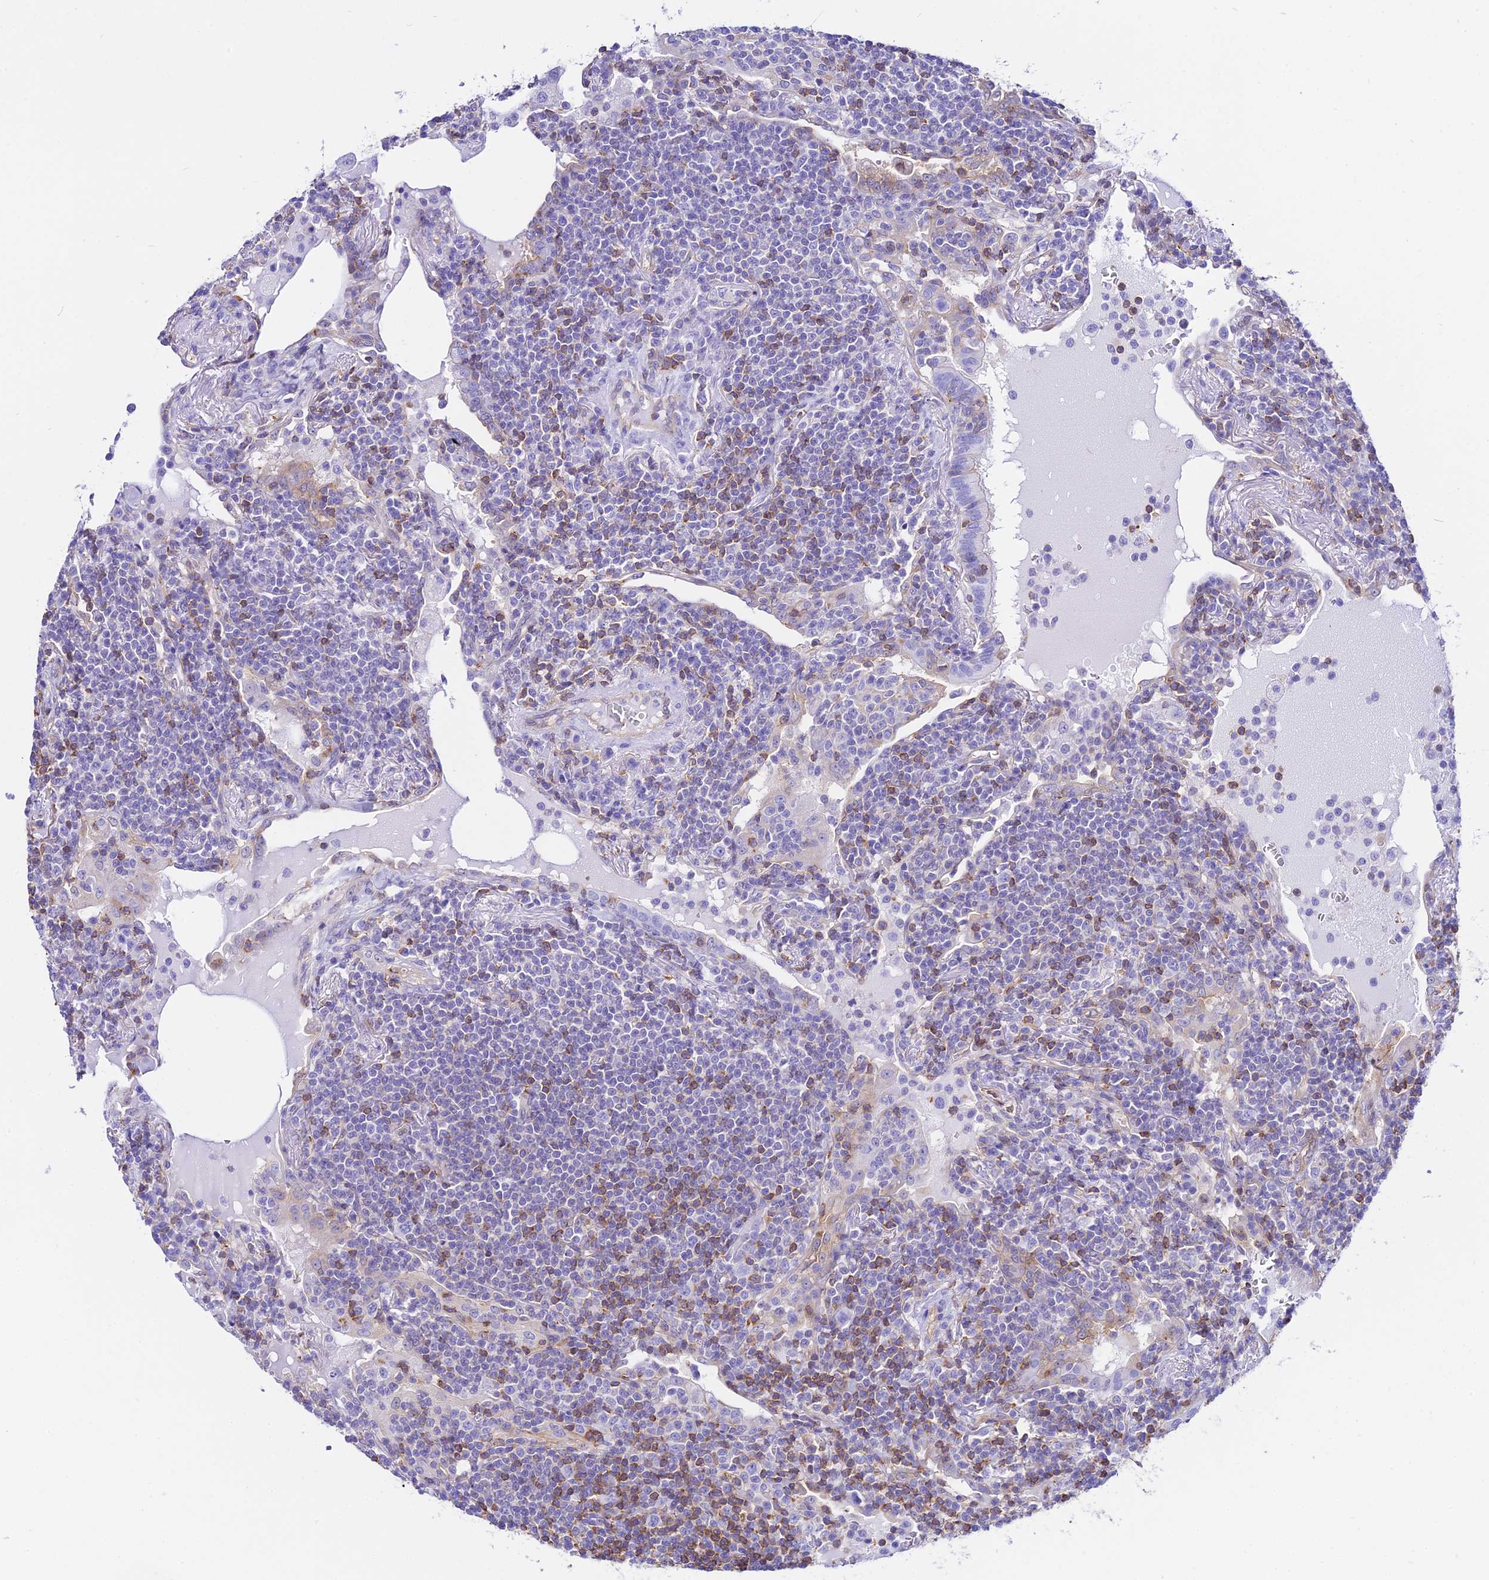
{"staining": {"intensity": "negative", "quantity": "none", "location": "none"}, "tissue": "lymphoma", "cell_type": "Tumor cells", "image_type": "cancer", "snomed": [{"axis": "morphology", "description": "Malignant lymphoma, non-Hodgkin's type, Low grade"}, {"axis": "topography", "description": "Lung"}], "caption": "Photomicrograph shows no protein staining in tumor cells of low-grade malignant lymphoma, non-Hodgkin's type tissue.", "gene": "S100A16", "patient": {"sex": "female", "age": 71}}